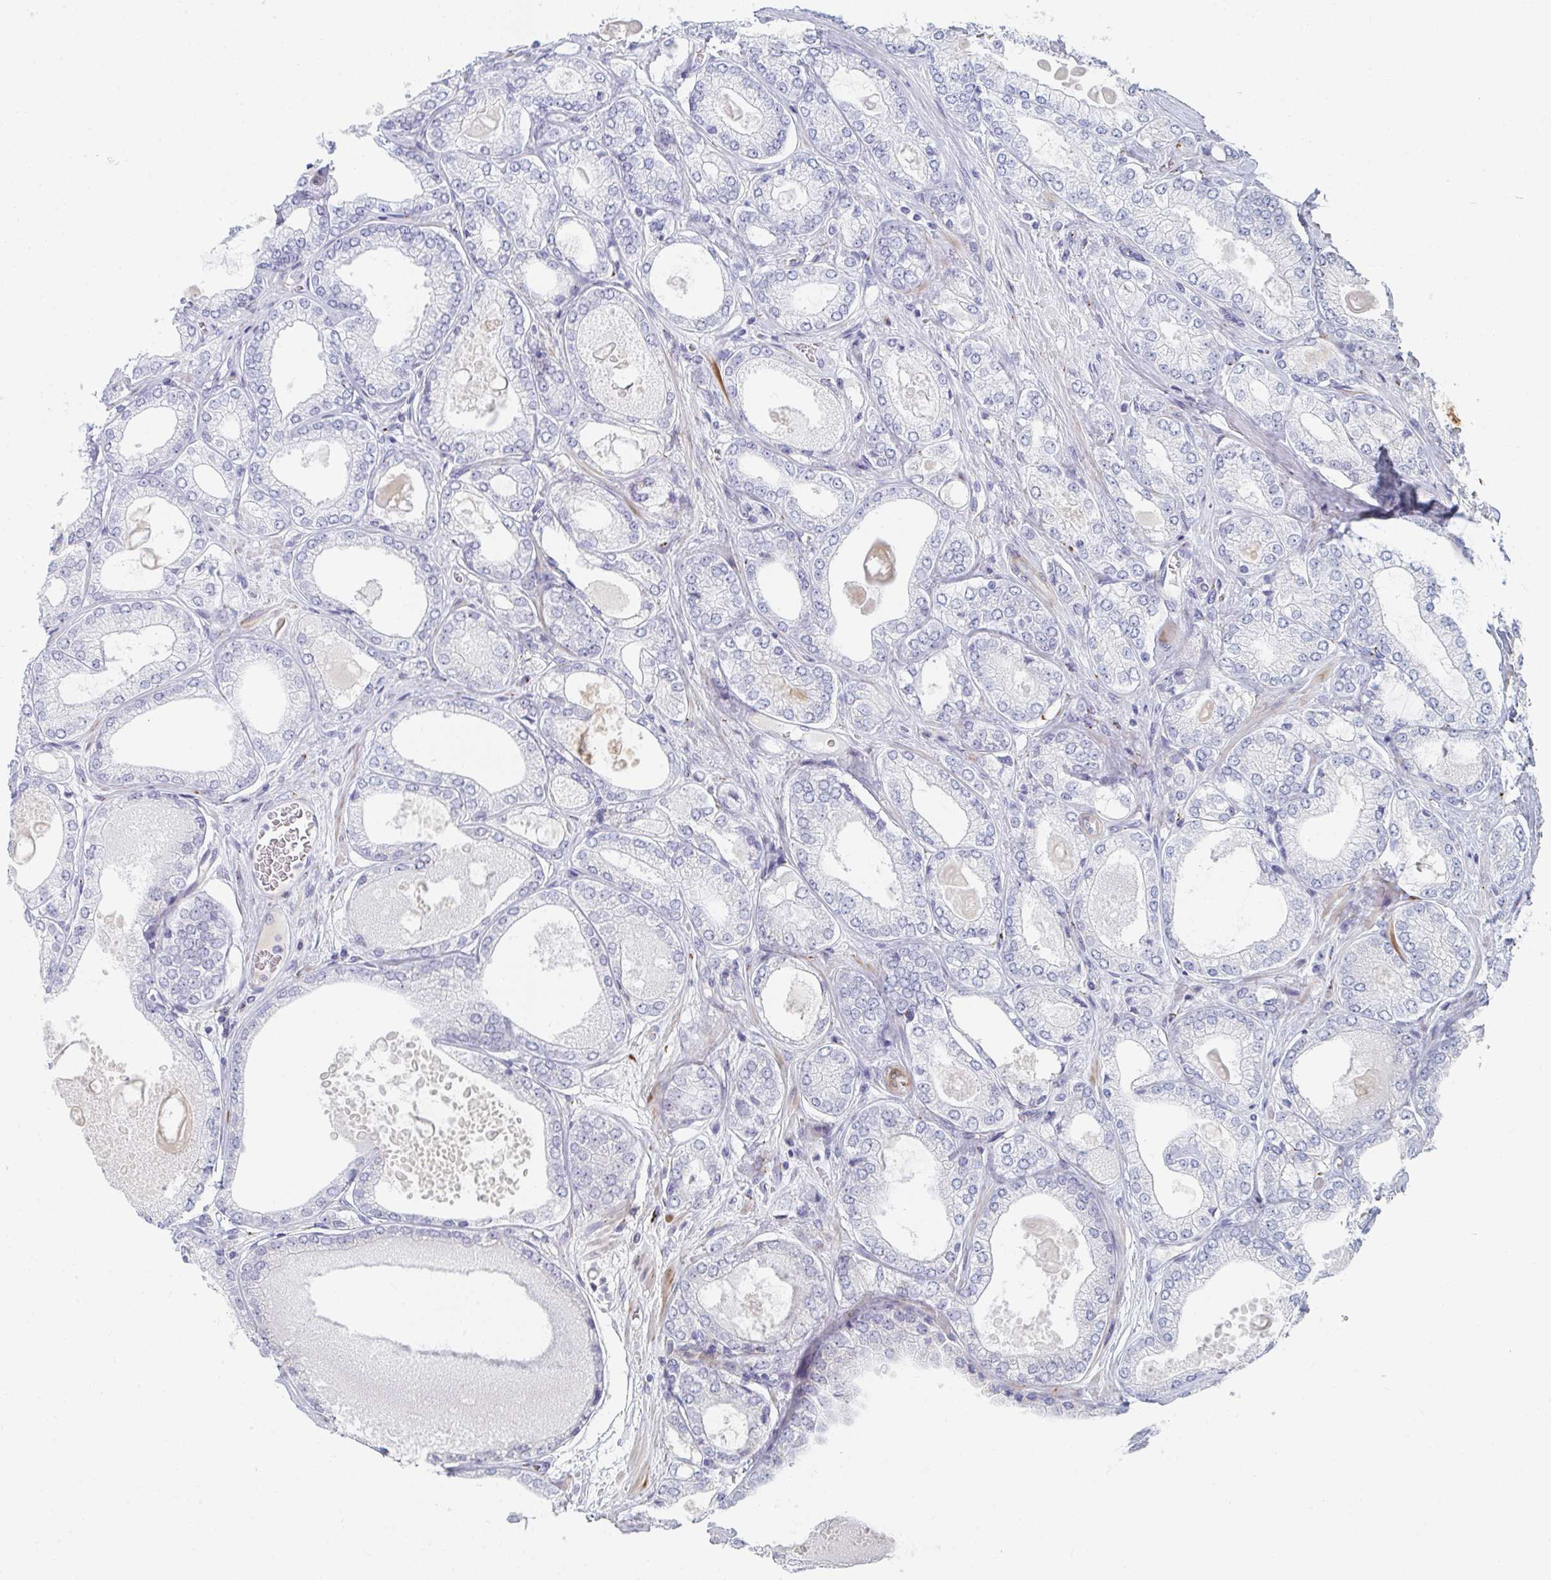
{"staining": {"intensity": "negative", "quantity": "none", "location": "none"}, "tissue": "prostate cancer", "cell_type": "Tumor cells", "image_type": "cancer", "snomed": [{"axis": "morphology", "description": "Adenocarcinoma, High grade"}, {"axis": "topography", "description": "Prostate"}], "caption": "Prostate cancer was stained to show a protein in brown. There is no significant positivity in tumor cells.", "gene": "PSMG1", "patient": {"sex": "male", "age": 68}}